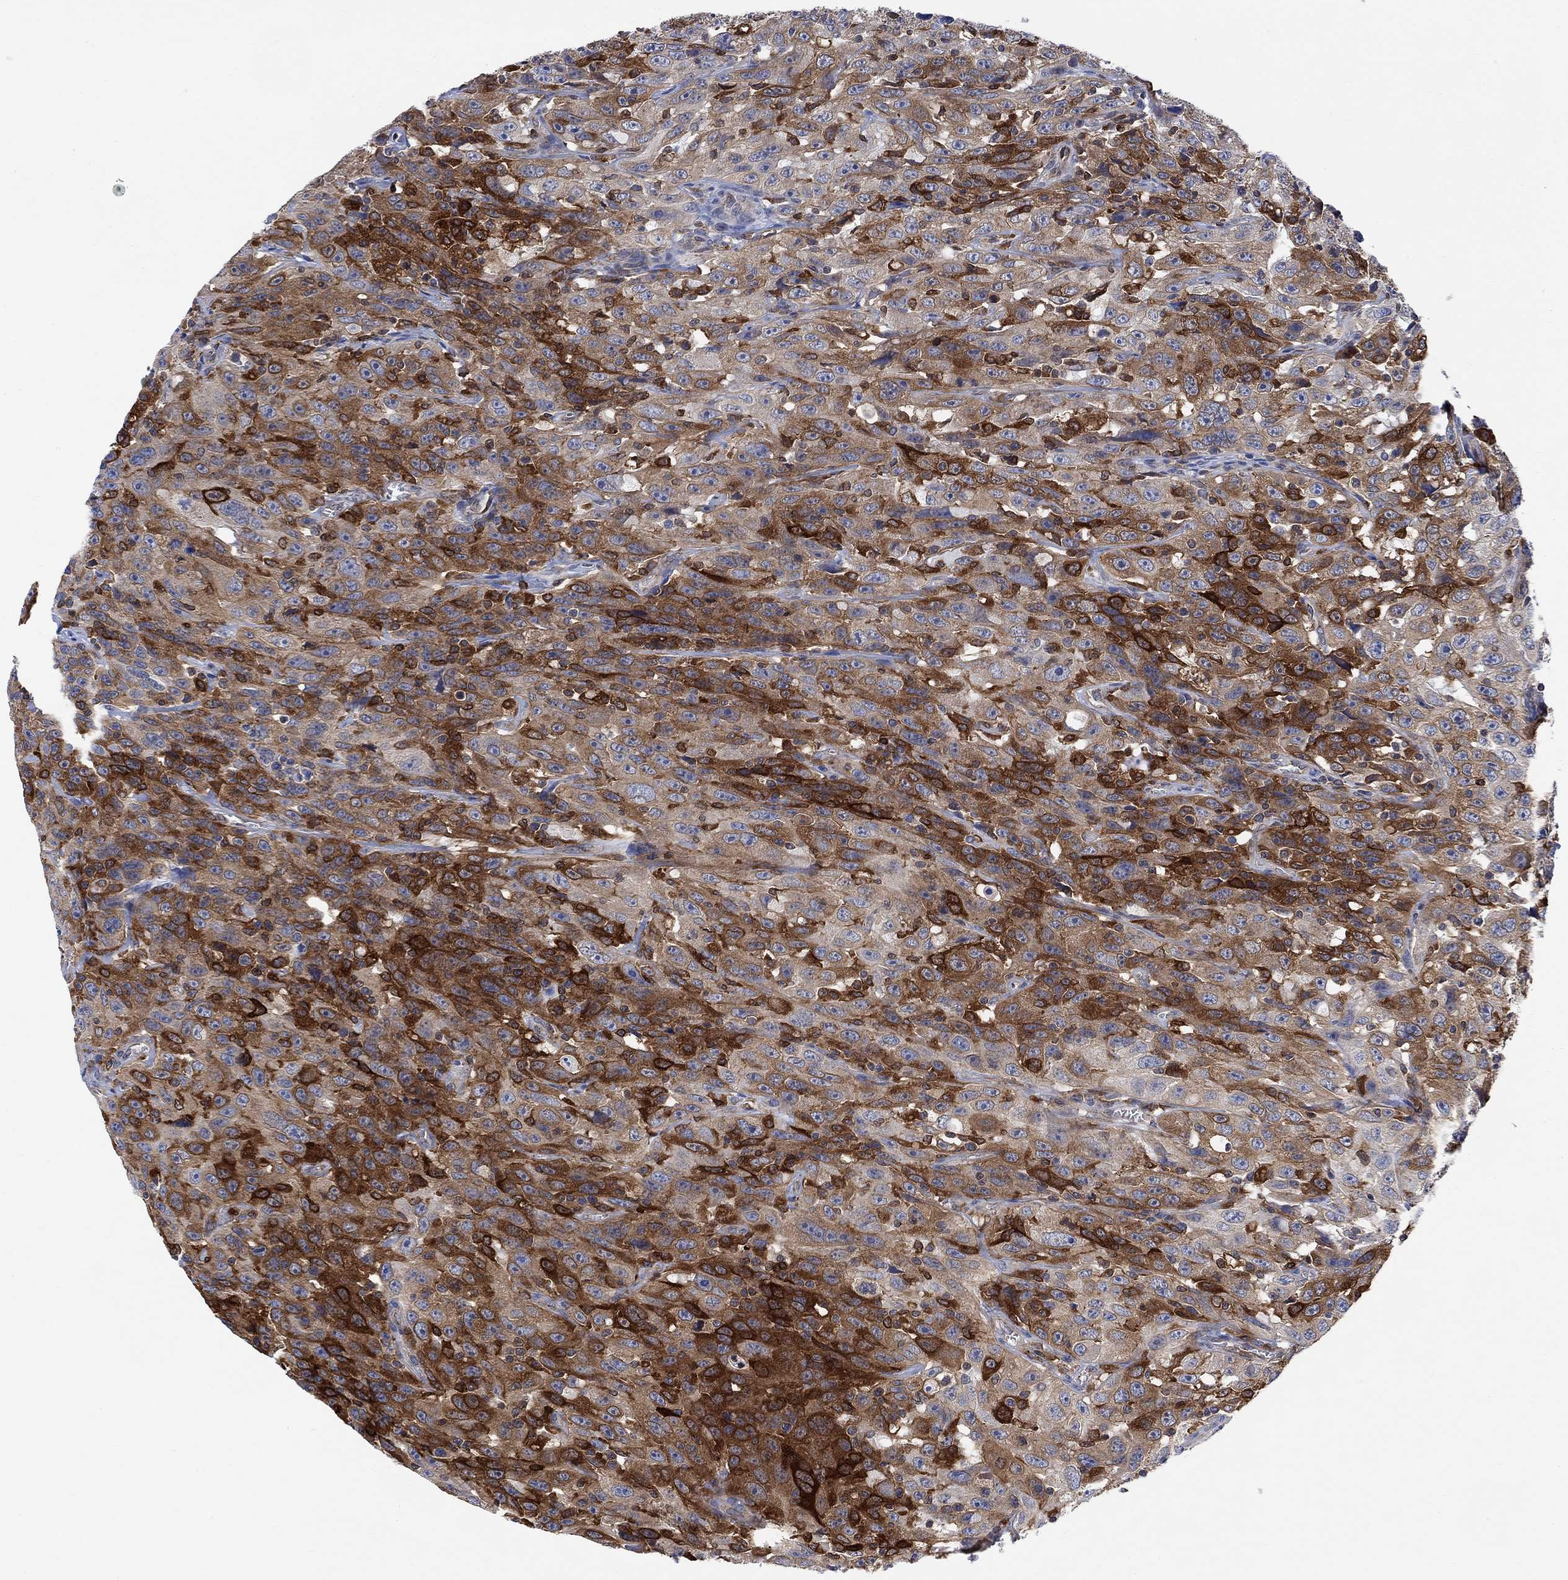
{"staining": {"intensity": "strong", "quantity": "25%-75%", "location": "cytoplasmic/membranous"}, "tissue": "urothelial cancer", "cell_type": "Tumor cells", "image_type": "cancer", "snomed": [{"axis": "morphology", "description": "Urothelial carcinoma, NOS"}, {"axis": "morphology", "description": "Urothelial carcinoma, High grade"}, {"axis": "topography", "description": "Urinary bladder"}], "caption": "This micrograph reveals immunohistochemistry (IHC) staining of human urothelial cancer, with high strong cytoplasmic/membranous expression in approximately 25%-75% of tumor cells.", "gene": "GBP5", "patient": {"sex": "female", "age": 73}}